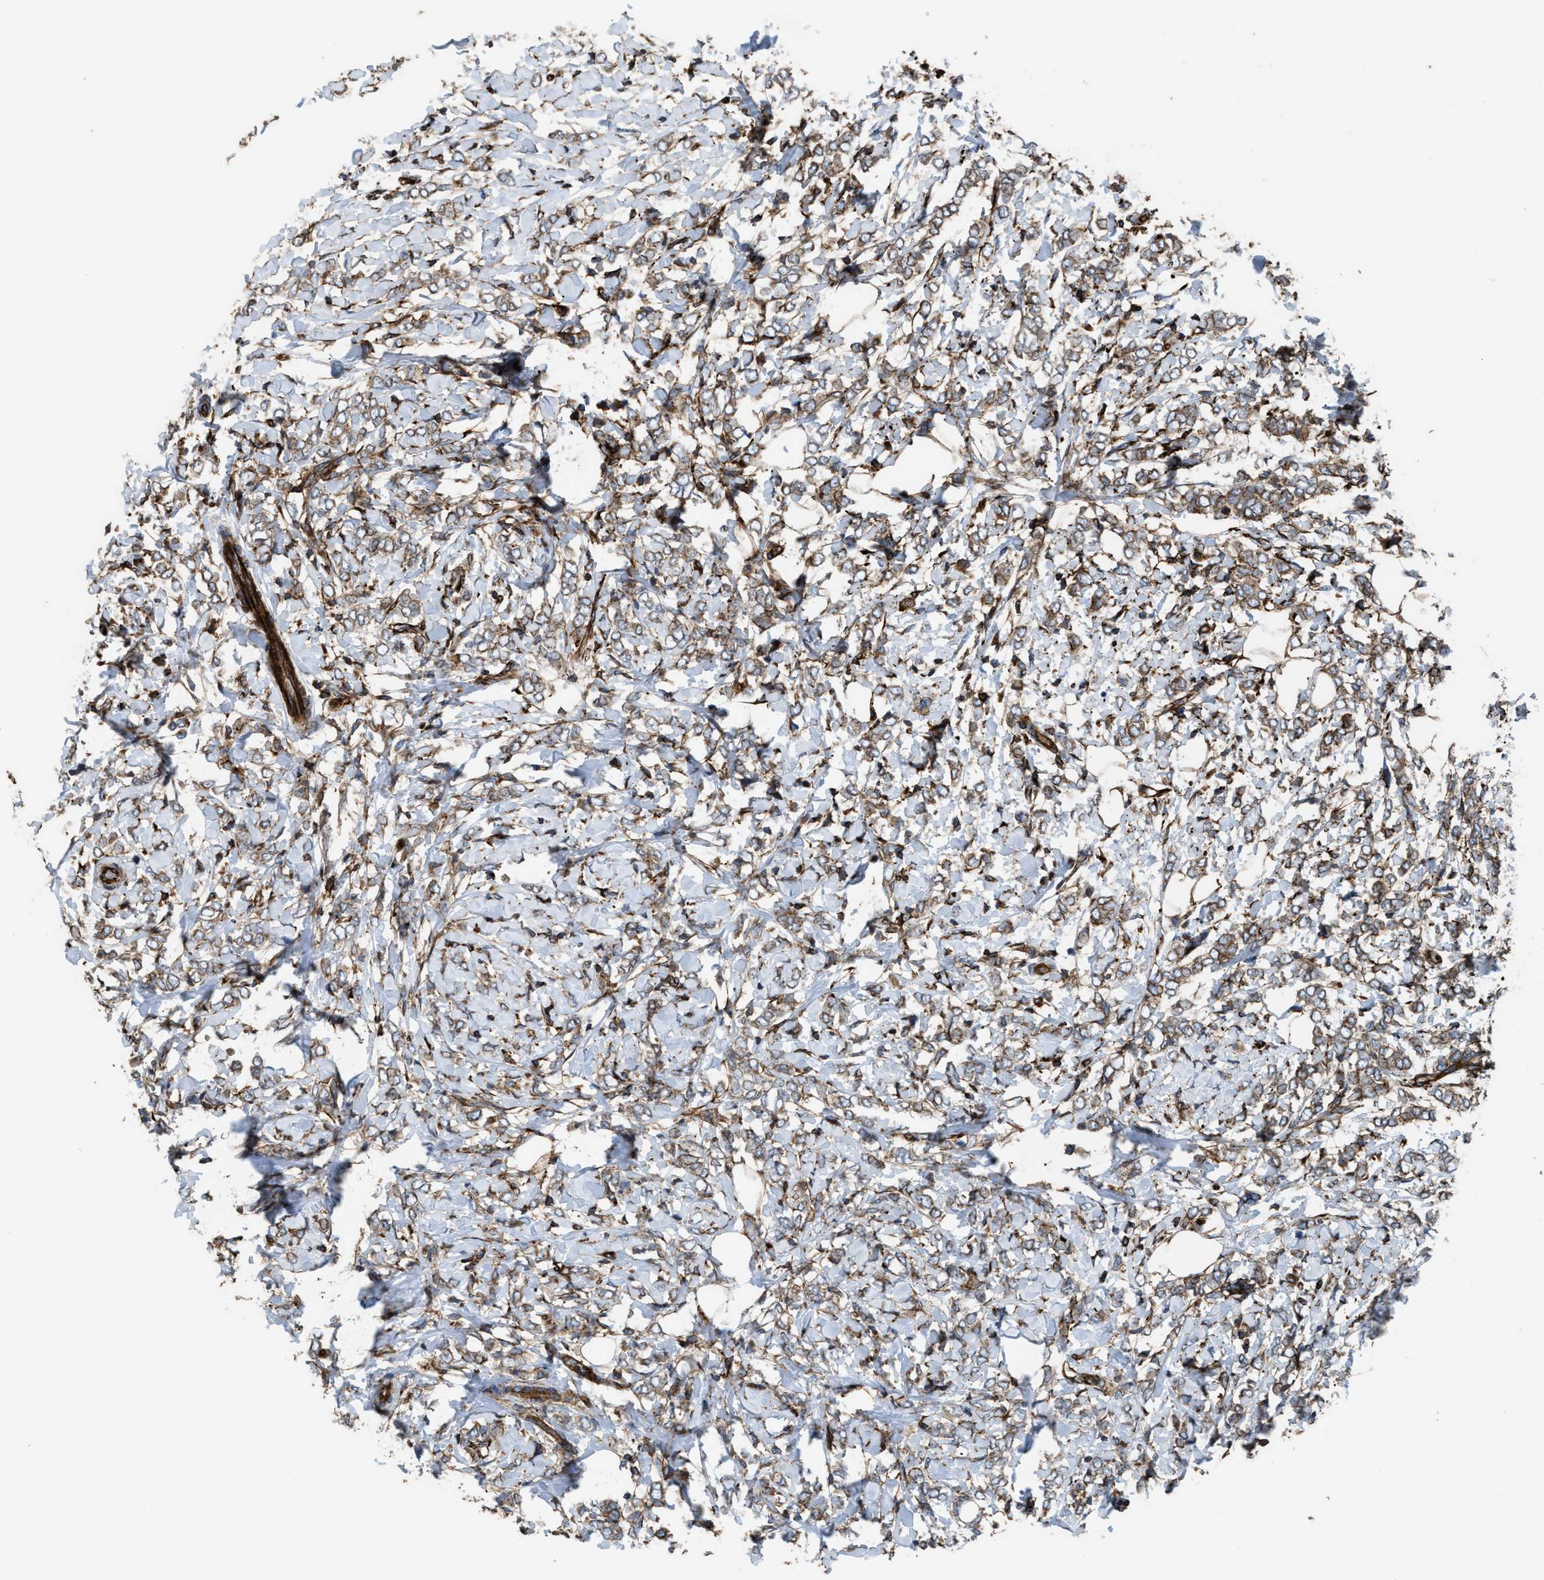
{"staining": {"intensity": "moderate", "quantity": ">75%", "location": "cytoplasmic/membranous"}, "tissue": "breast cancer", "cell_type": "Tumor cells", "image_type": "cancer", "snomed": [{"axis": "morphology", "description": "Normal tissue, NOS"}, {"axis": "morphology", "description": "Lobular carcinoma"}, {"axis": "topography", "description": "Breast"}], "caption": "Immunohistochemistry micrograph of breast cancer (lobular carcinoma) stained for a protein (brown), which displays medium levels of moderate cytoplasmic/membranous expression in approximately >75% of tumor cells.", "gene": "EGLN1", "patient": {"sex": "female", "age": 47}}